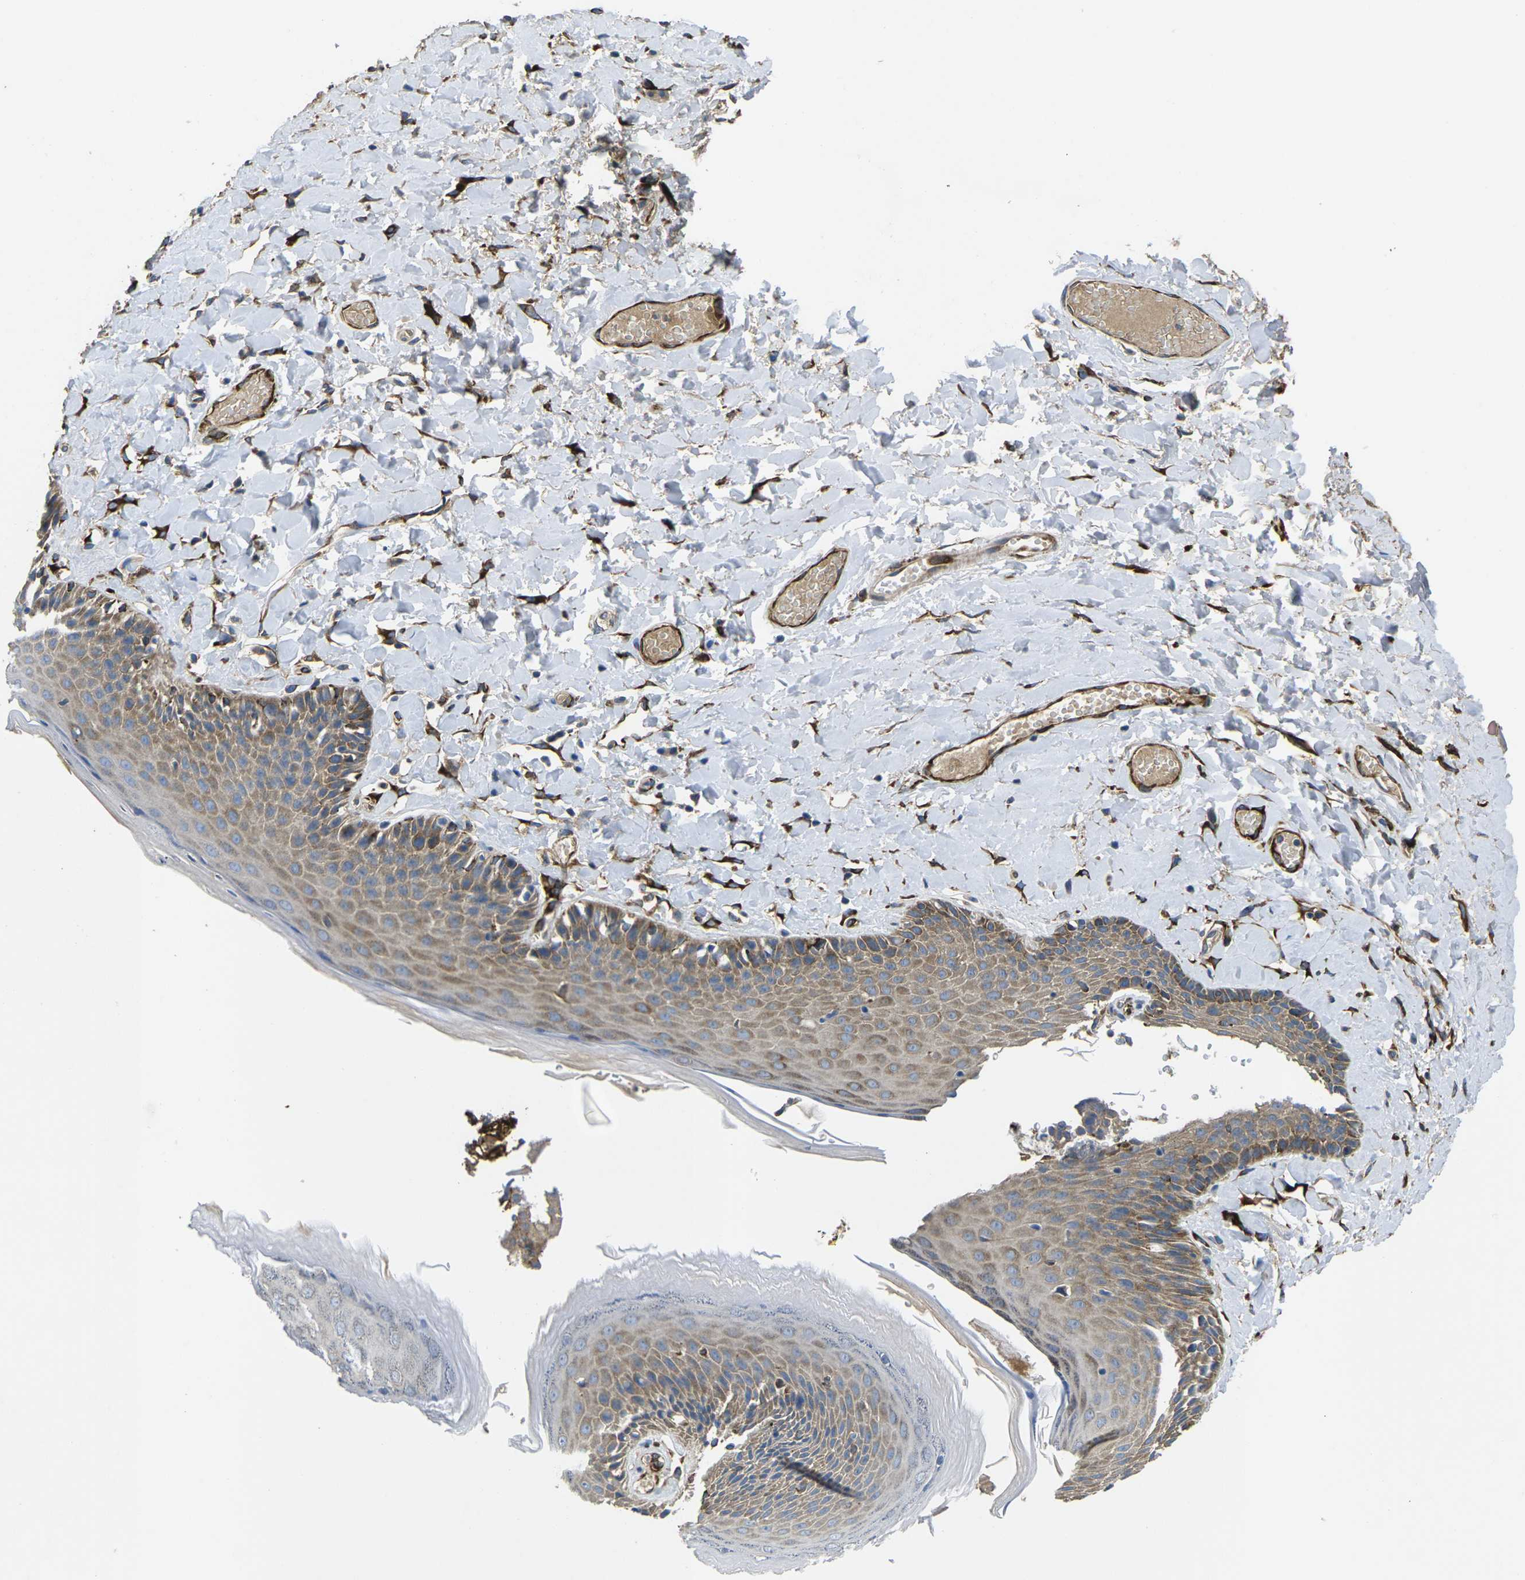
{"staining": {"intensity": "moderate", "quantity": "25%-75%", "location": "cytoplasmic/membranous"}, "tissue": "skin", "cell_type": "Epidermal cells", "image_type": "normal", "snomed": [{"axis": "morphology", "description": "Normal tissue, NOS"}, {"axis": "topography", "description": "Anal"}], "caption": "An image of skin stained for a protein shows moderate cytoplasmic/membranous brown staining in epidermal cells. (IHC, brightfield microscopy, high magnification).", "gene": "PDZD8", "patient": {"sex": "male", "age": 69}}